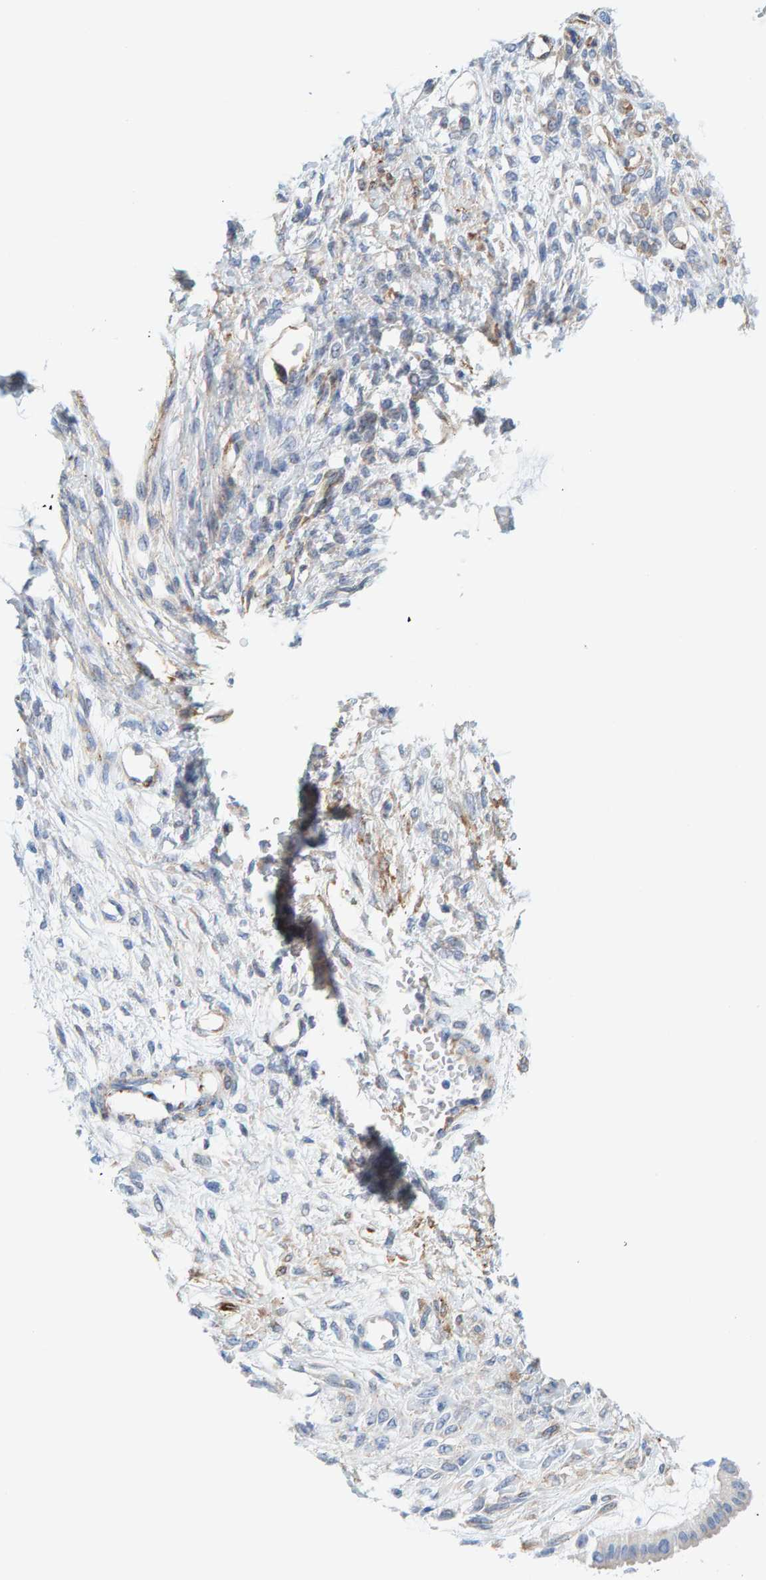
{"staining": {"intensity": "negative", "quantity": "none", "location": "none"}, "tissue": "ovarian cancer", "cell_type": "Tumor cells", "image_type": "cancer", "snomed": [{"axis": "morphology", "description": "Cystadenocarcinoma, mucinous, NOS"}, {"axis": "topography", "description": "Ovary"}], "caption": "This is an immunohistochemistry photomicrograph of ovarian cancer. There is no expression in tumor cells.", "gene": "MAP1B", "patient": {"sex": "female", "age": 73}}